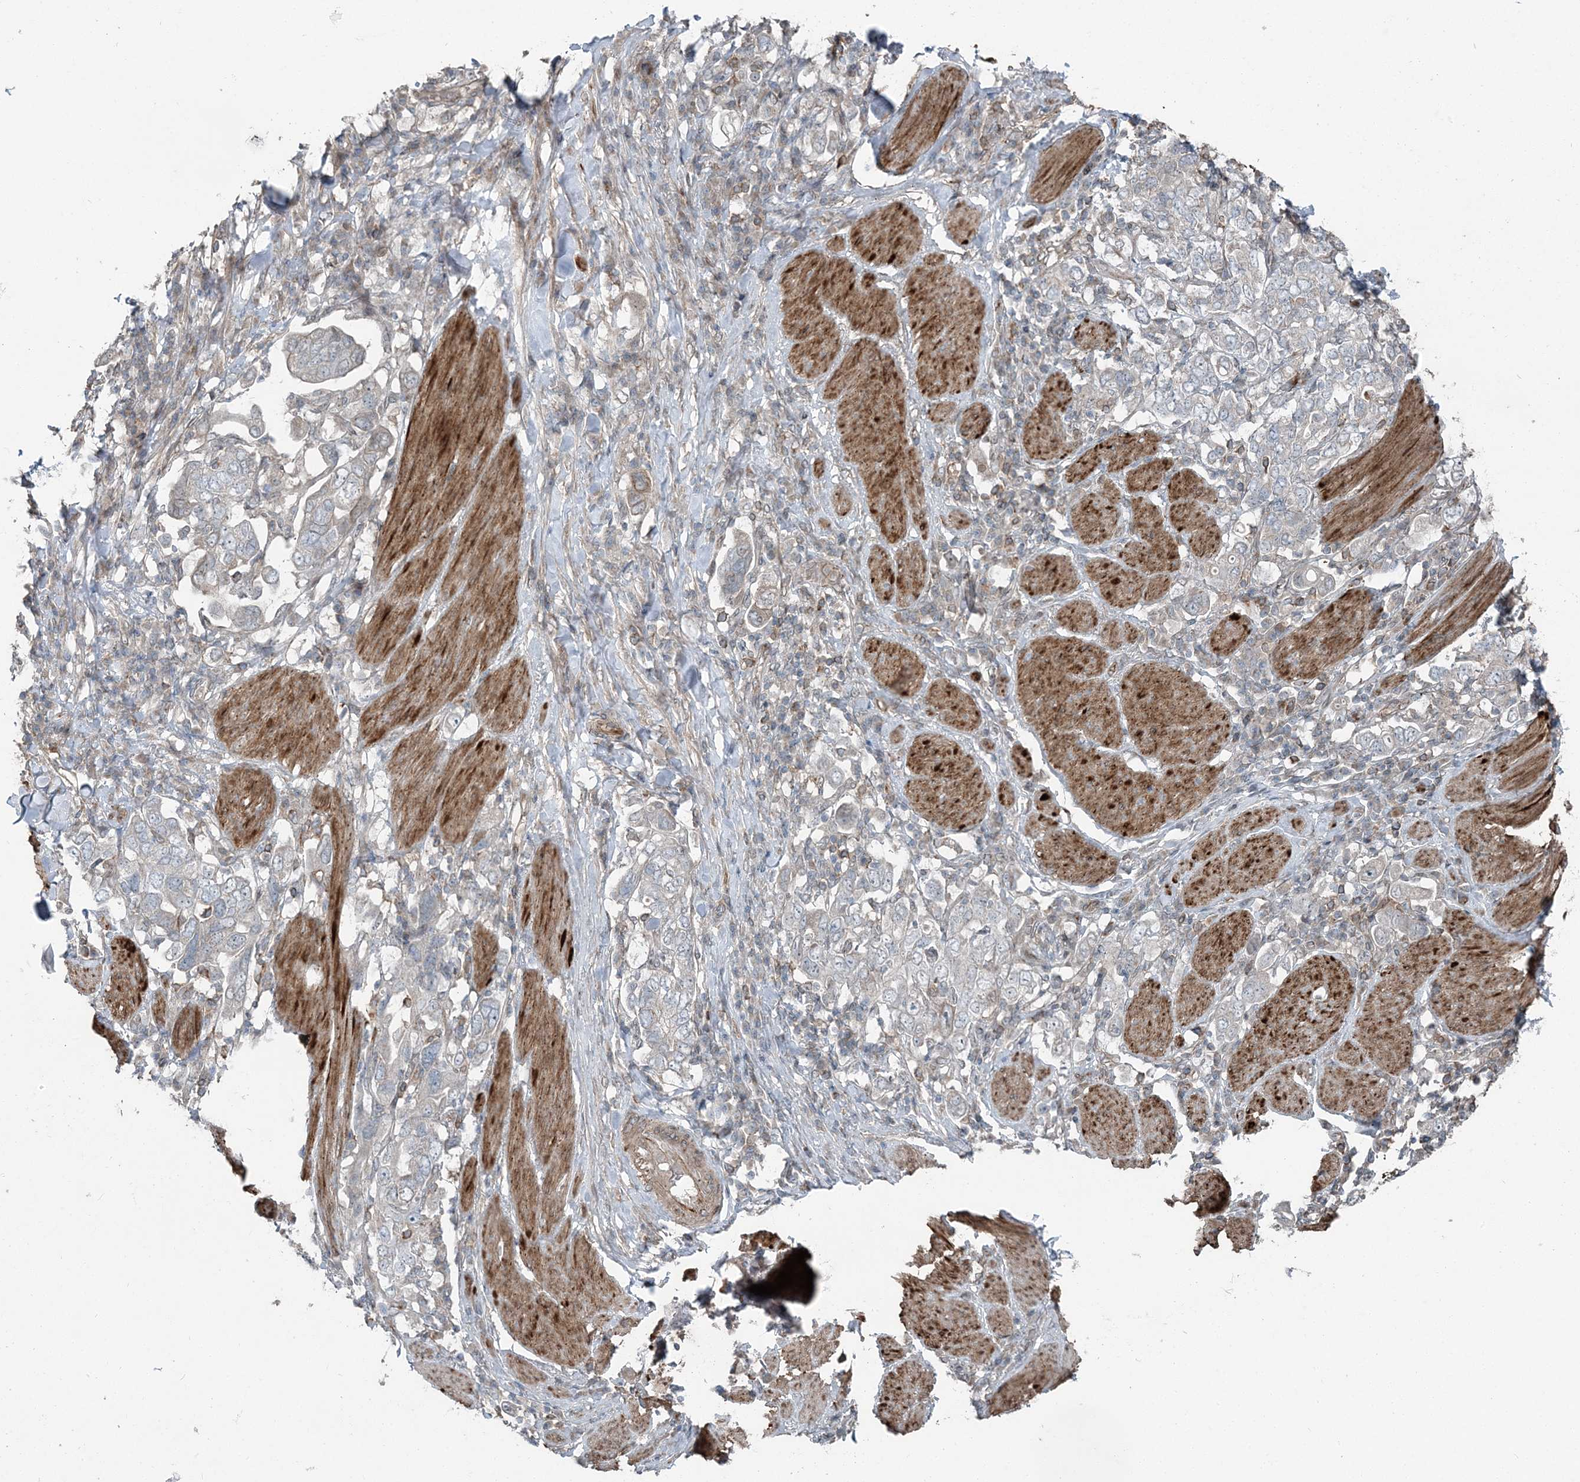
{"staining": {"intensity": "negative", "quantity": "none", "location": "none"}, "tissue": "stomach cancer", "cell_type": "Tumor cells", "image_type": "cancer", "snomed": [{"axis": "morphology", "description": "Adenocarcinoma, NOS"}, {"axis": "topography", "description": "Stomach, upper"}], "caption": "High power microscopy photomicrograph of an IHC histopathology image of stomach adenocarcinoma, revealing no significant staining in tumor cells.", "gene": "FBXL17", "patient": {"sex": "male", "age": 62}}